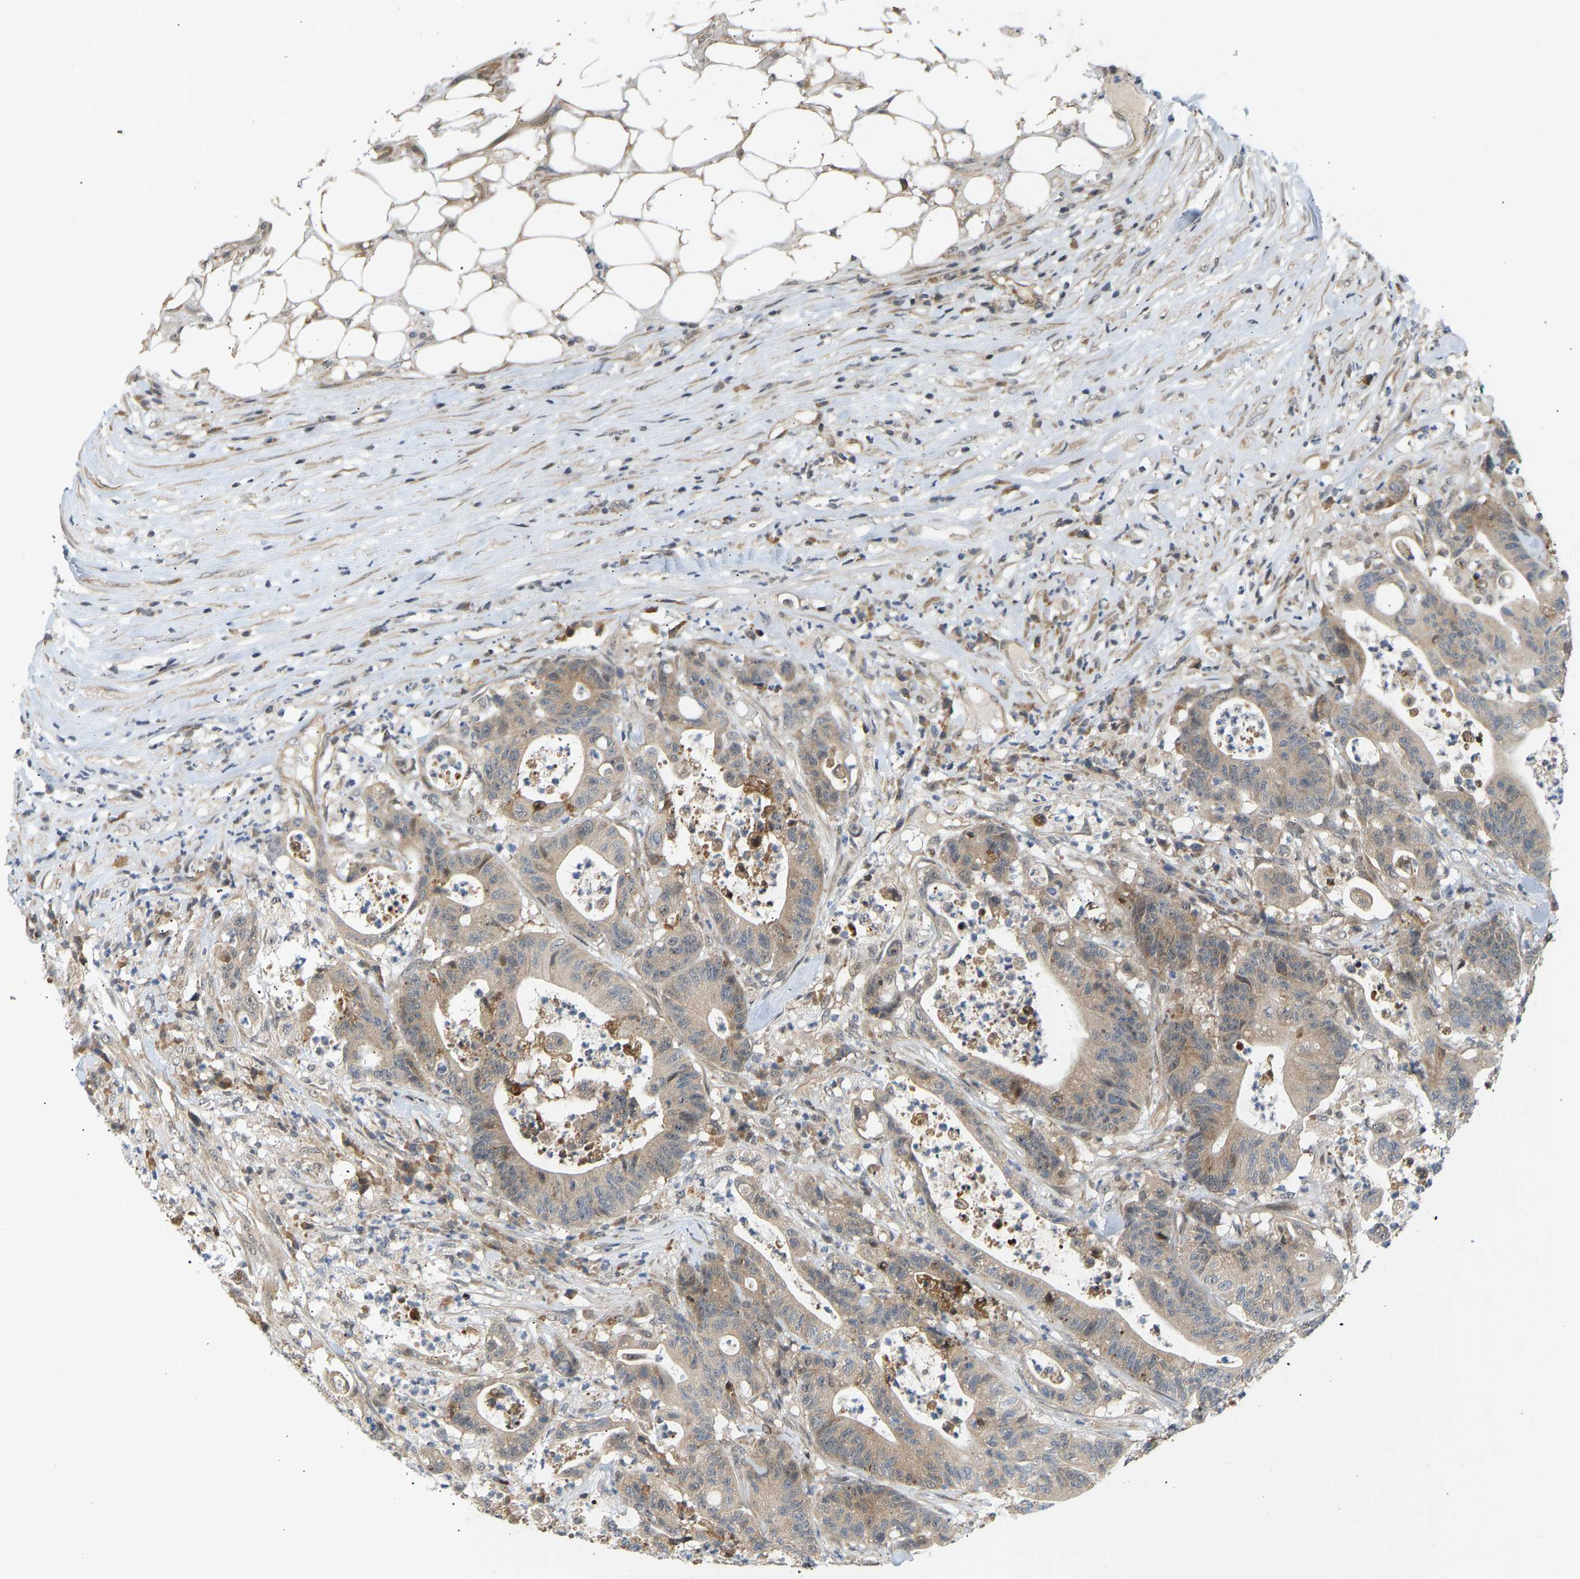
{"staining": {"intensity": "moderate", "quantity": ">75%", "location": "cytoplasmic/membranous"}, "tissue": "colorectal cancer", "cell_type": "Tumor cells", "image_type": "cancer", "snomed": [{"axis": "morphology", "description": "Adenocarcinoma, NOS"}, {"axis": "topography", "description": "Colon"}], "caption": "Immunohistochemical staining of adenocarcinoma (colorectal) demonstrates medium levels of moderate cytoplasmic/membranous protein staining in about >75% of tumor cells.", "gene": "BAG1", "patient": {"sex": "female", "age": 84}}